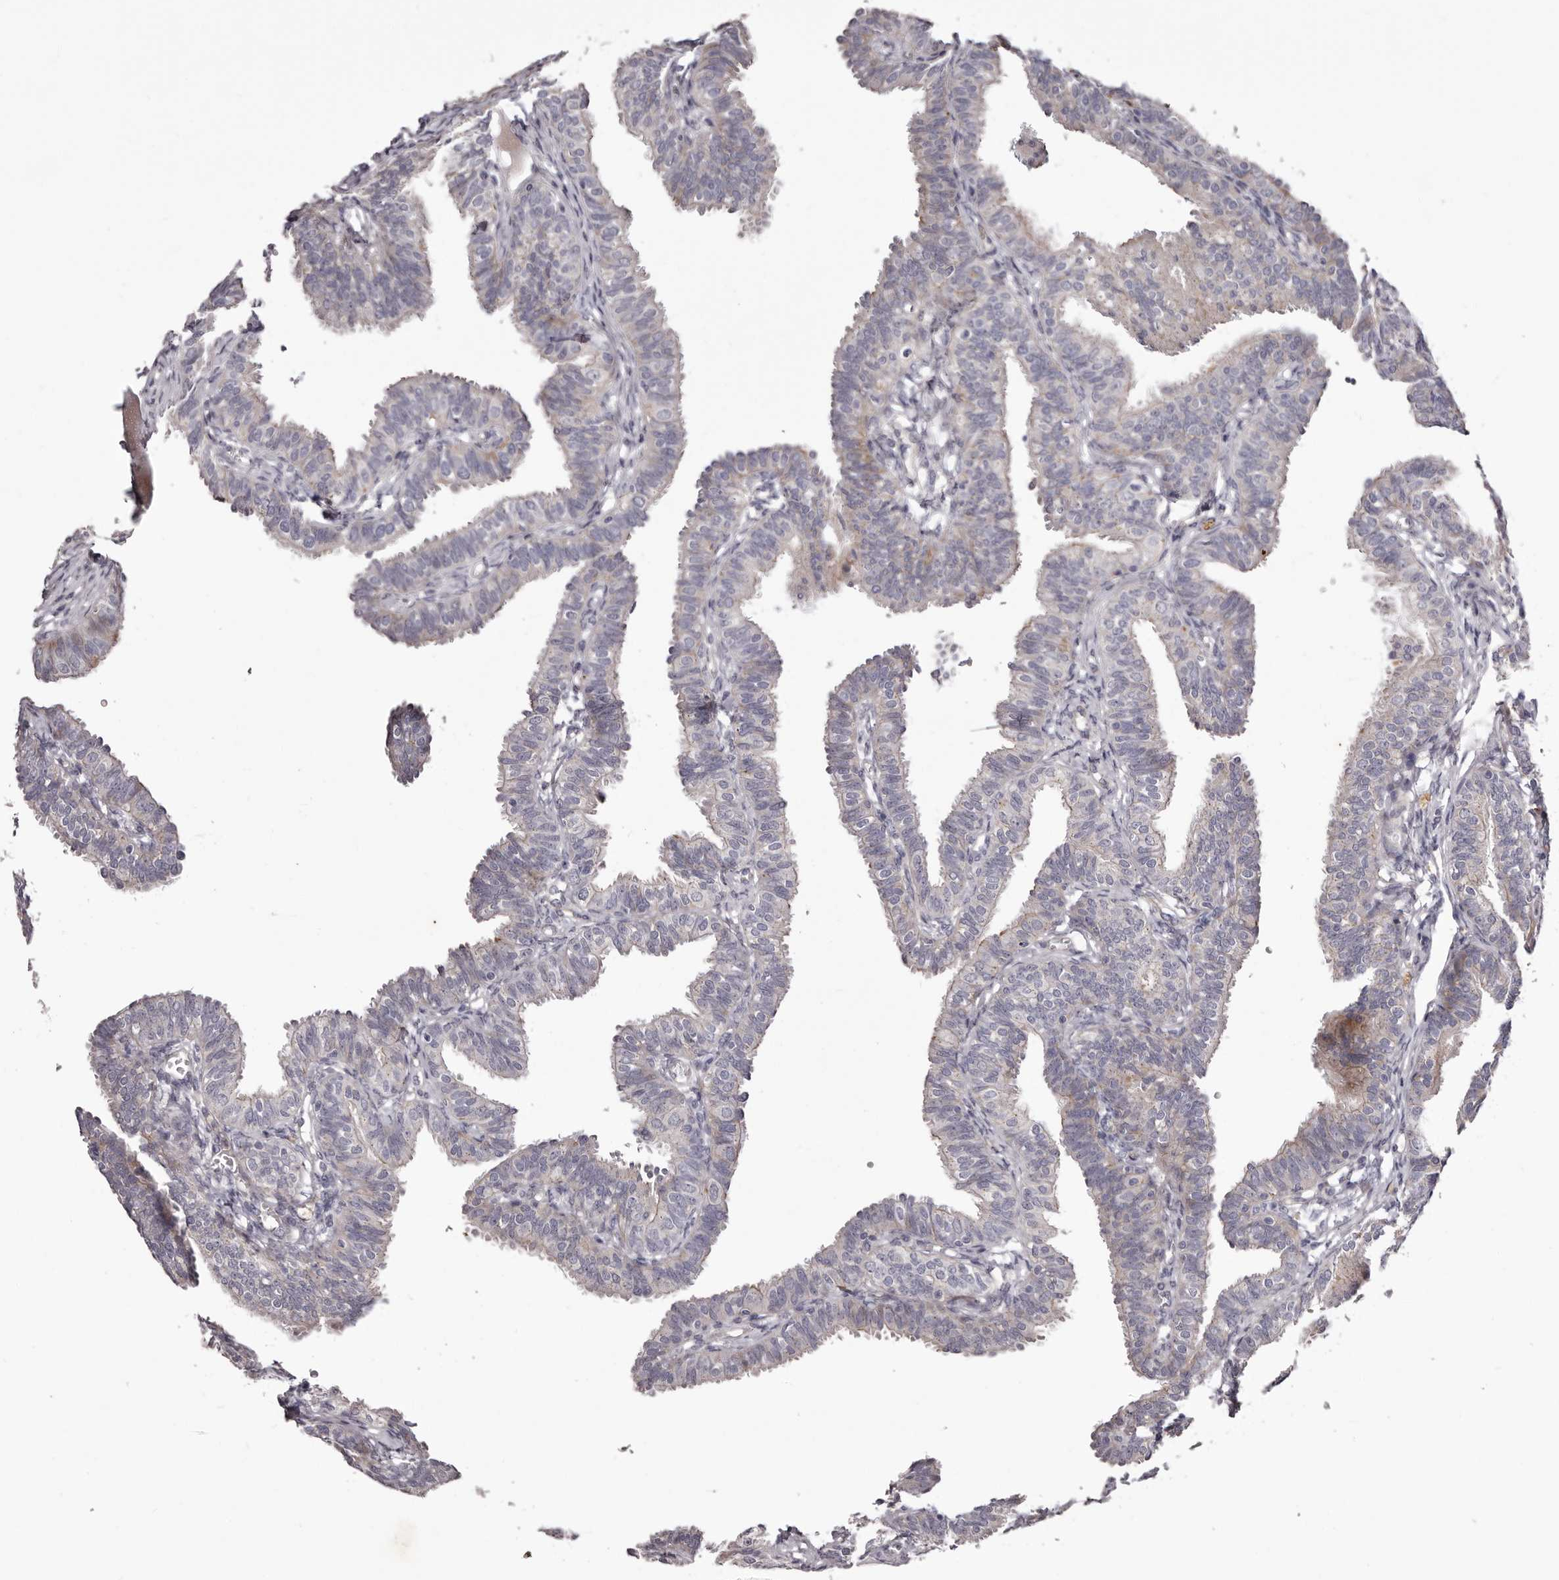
{"staining": {"intensity": "negative", "quantity": "none", "location": "none"}, "tissue": "fallopian tube", "cell_type": "Glandular cells", "image_type": "normal", "snomed": [{"axis": "morphology", "description": "Normal tissue, NOS"}, {"axis": "topography", "description": "Fallopian tube"}], "caption": "This is an immunohistochemistry image of unremarkable fallopian tube. There is no positivity in glandular cells.", "gene": "PEG10", "patient": {"sex": "female", "age": 35}}